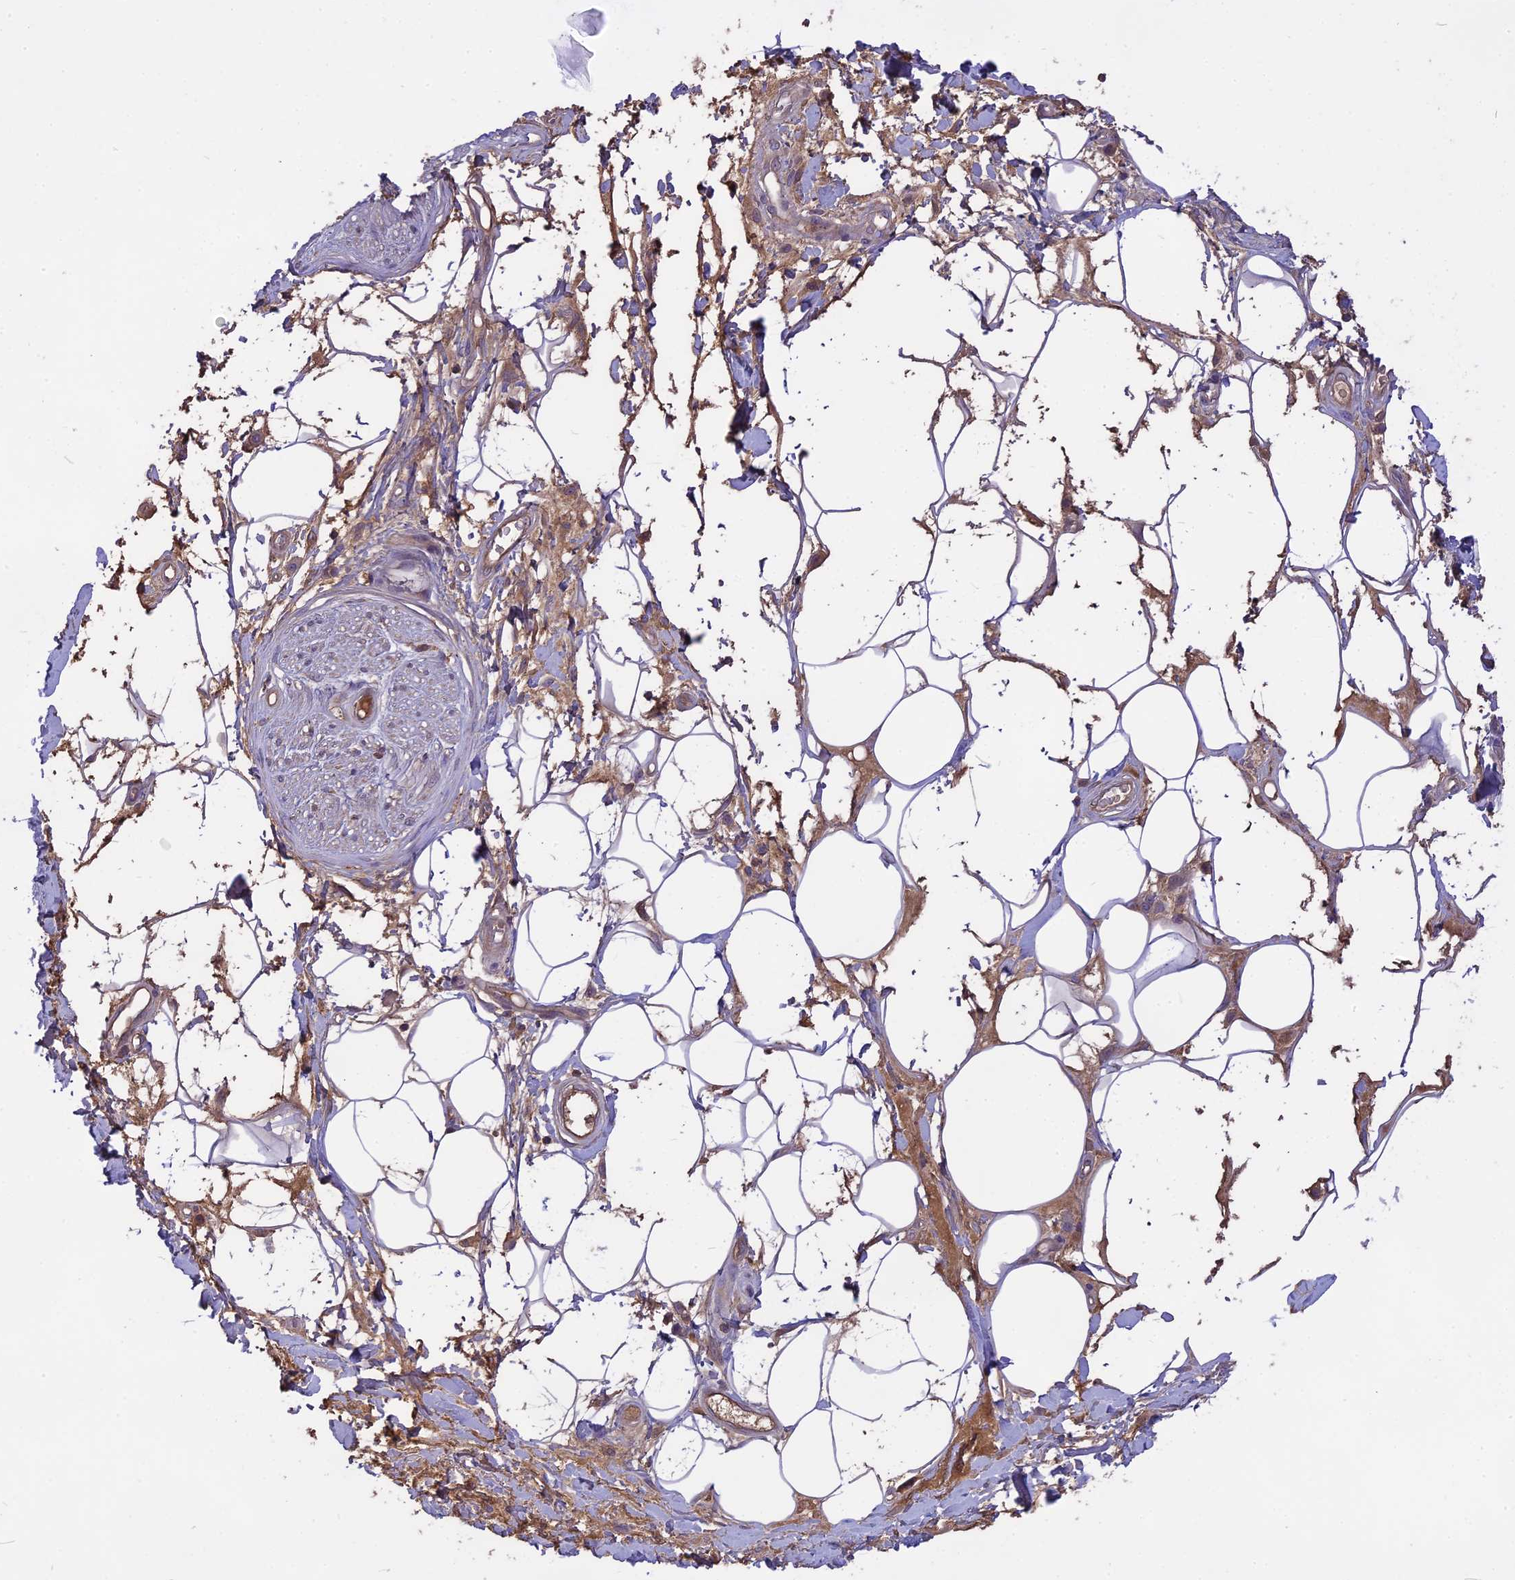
{"staining": {"intensity": "weak", "quantity": ">75%", "location": "cytoplasmic/membranous"}, "tissue": "adipose tissue", "cell_type": "Adipocytes", "image_type": "normal", "snomed": [{"axis": "morphology", "description": "Normal tissue, NOS"}, {"axis": "morphology", "description": "Adenocarcinoma, NOS"}, {"axis": "topography", "description": "Rectum"}, {"axis": "topography", "description": "Vagina"}, {"axis": "topography", "description": "Peripheral nerve tissue"}], "caption": "Immunohistochemistry (DAB) staining of unremarkable adipose tissue displays weak cytoplasmic/membranous protein expression in about >75% of adipocytes.", "gene": "NUDT8", "patient": {"sex": "female", "age": 71}}